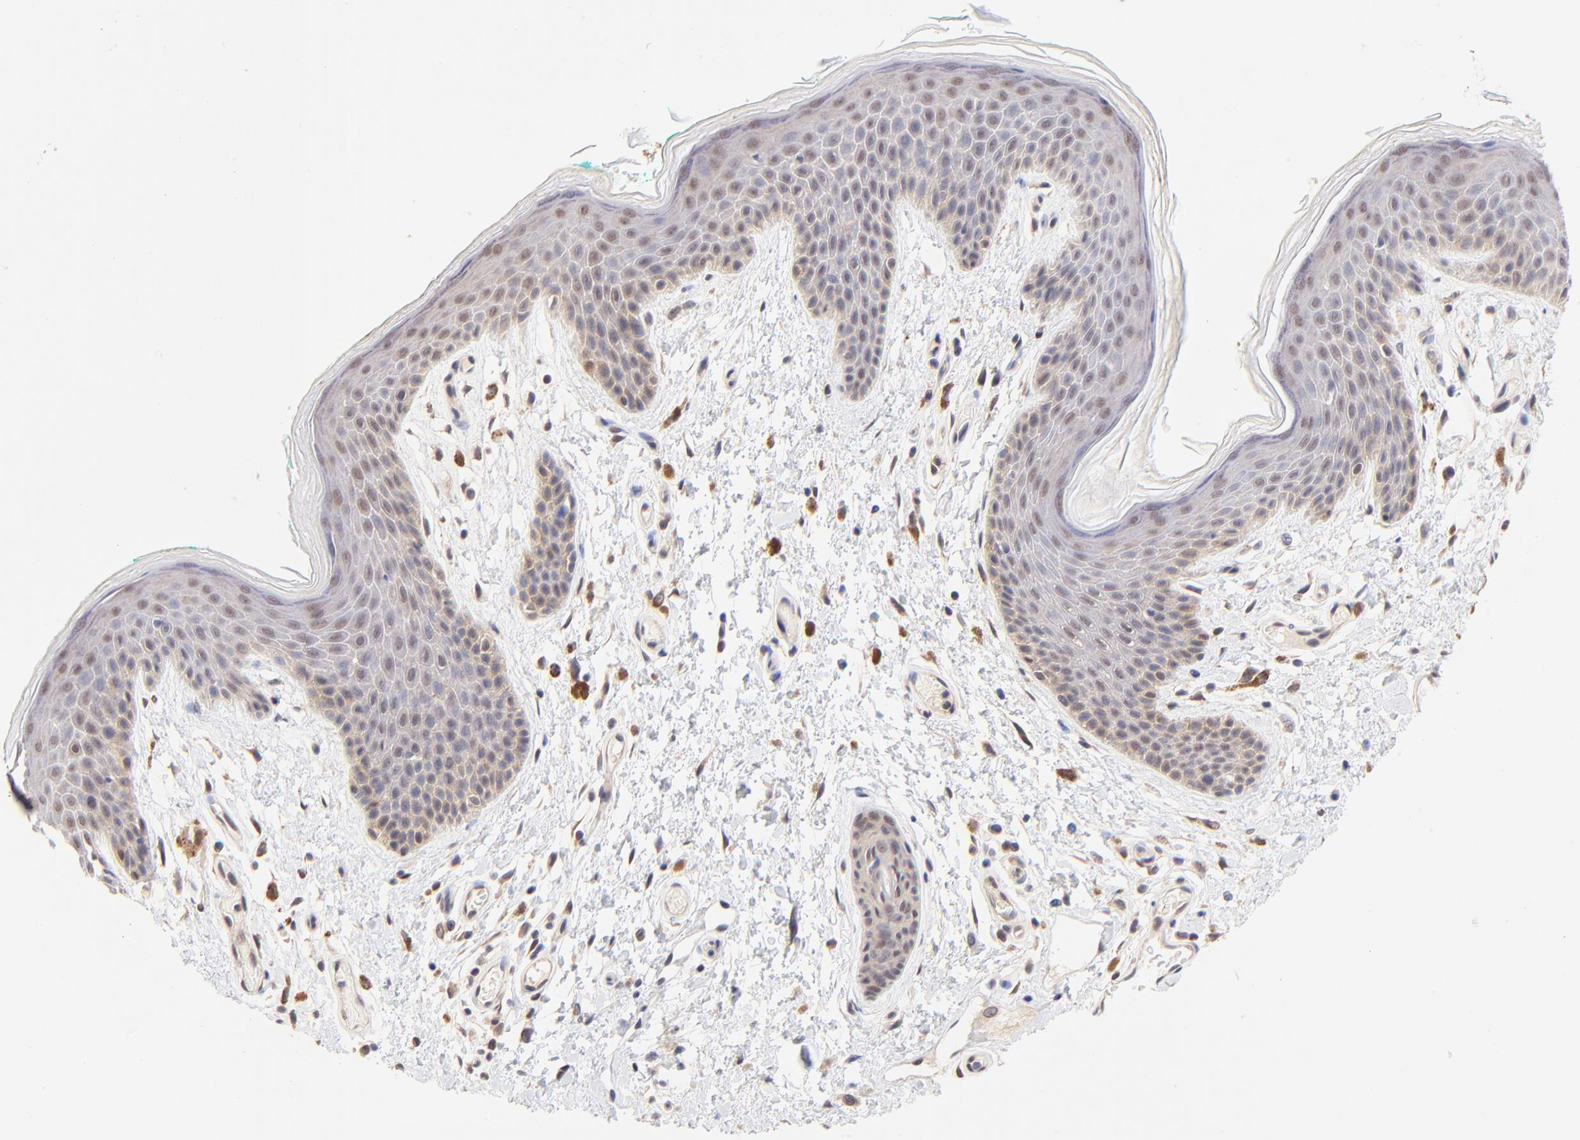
{"staining": {"intensity": "weak", "quantity": "25%-75%", "location": "nuclear"}, "tissue": "skin", "cell_type": "Epidermal cells", "image_type": "normal", "snomed": [{"axis": "morphology", "description": "Normal tissue, NOS"}, {"axis": "topography", "description": "Anal"}], "caption": "Epidermal cells display weak nuclear positivity in approximately 25%-75% of cells in benign skin. (IHC, brightfield microscopy, high magnification).", "gene": "TXNL1", "patient": {"sex": "male", "age": 74}}